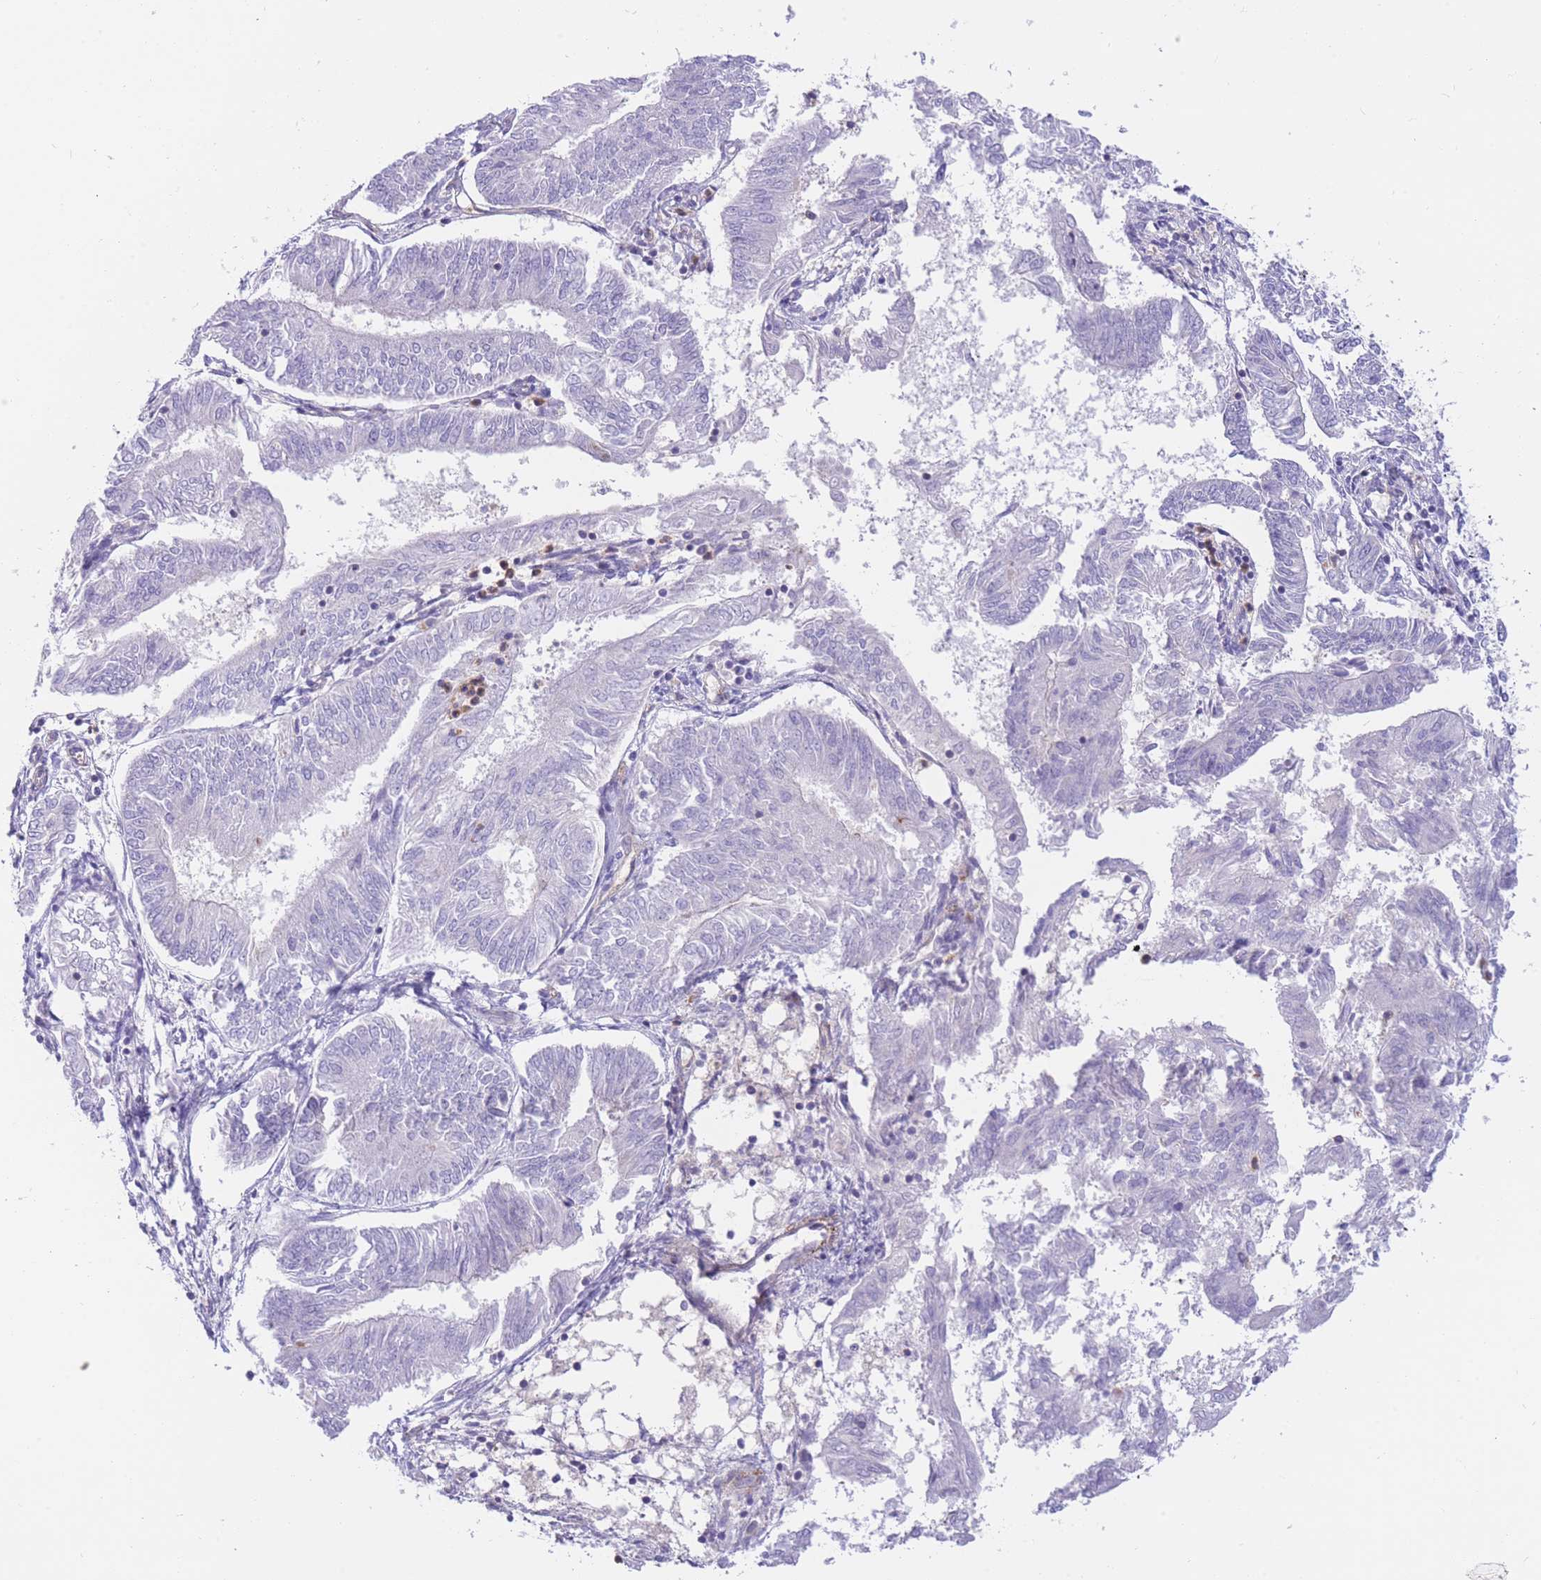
{"staining": {"intensity": "negative", "quantity": "none", "location": "none"}, "tissue": "endometrial cancer", "cell_type": "Tumor cells", "image_type": "cancer", "snomed": [{"axis": "morphology", "description": "Adenocarcinoma, NOS"}, {"axis": "topography", "description": "Endometrium"}], "caption": "Adenocarcinoma (endometrial) was stained to show a protein in brown. There is no significant positivity in tumor cells. (Brightfield microscopy of DAB (3,3'-diaminobenzidine) immunohistochemistry (IHC) at high magnification).", "gene": "SULT1A1", "patient": {"sex": "female", "age": 58}}